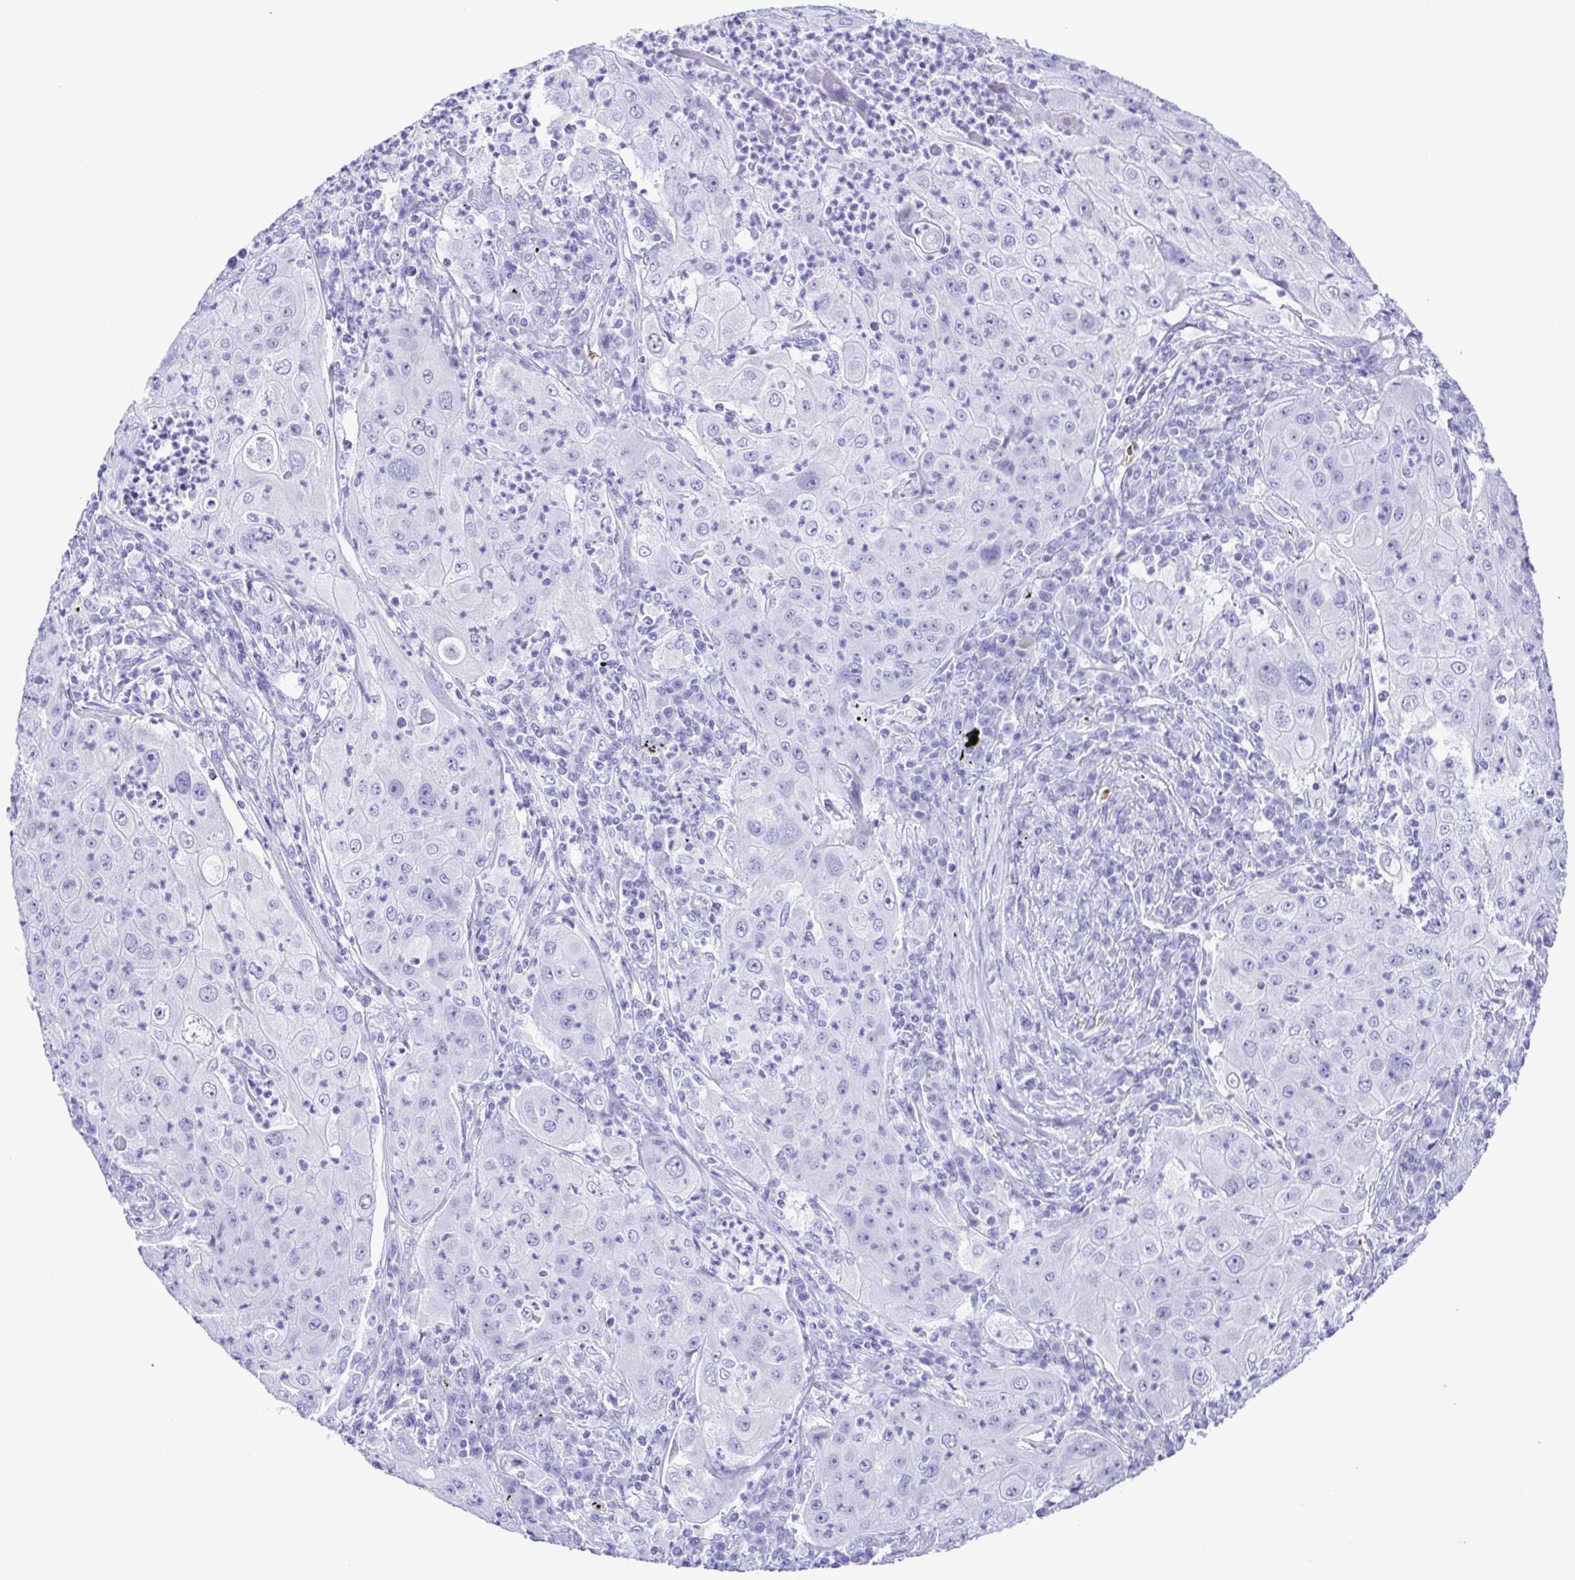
{"staining": {"intensity": "negative", "quantity": "none", "location": "none"}, "tissue": "lung cancer", "cell_type": "Tumor cells", "image_type": "cancer", "snomed": [{"axis": "morphology", "description": "Squamous cell carcinoma, NOS"}, {"axis": "topography", "description": "Lung"}], "caption": "Histopathology image shows no significant protein positivity in tumor cells of lung cancer (squamous cell carcinoma).", "gene": "SYT1", "patient": {"sex": "female", "age": 59}}